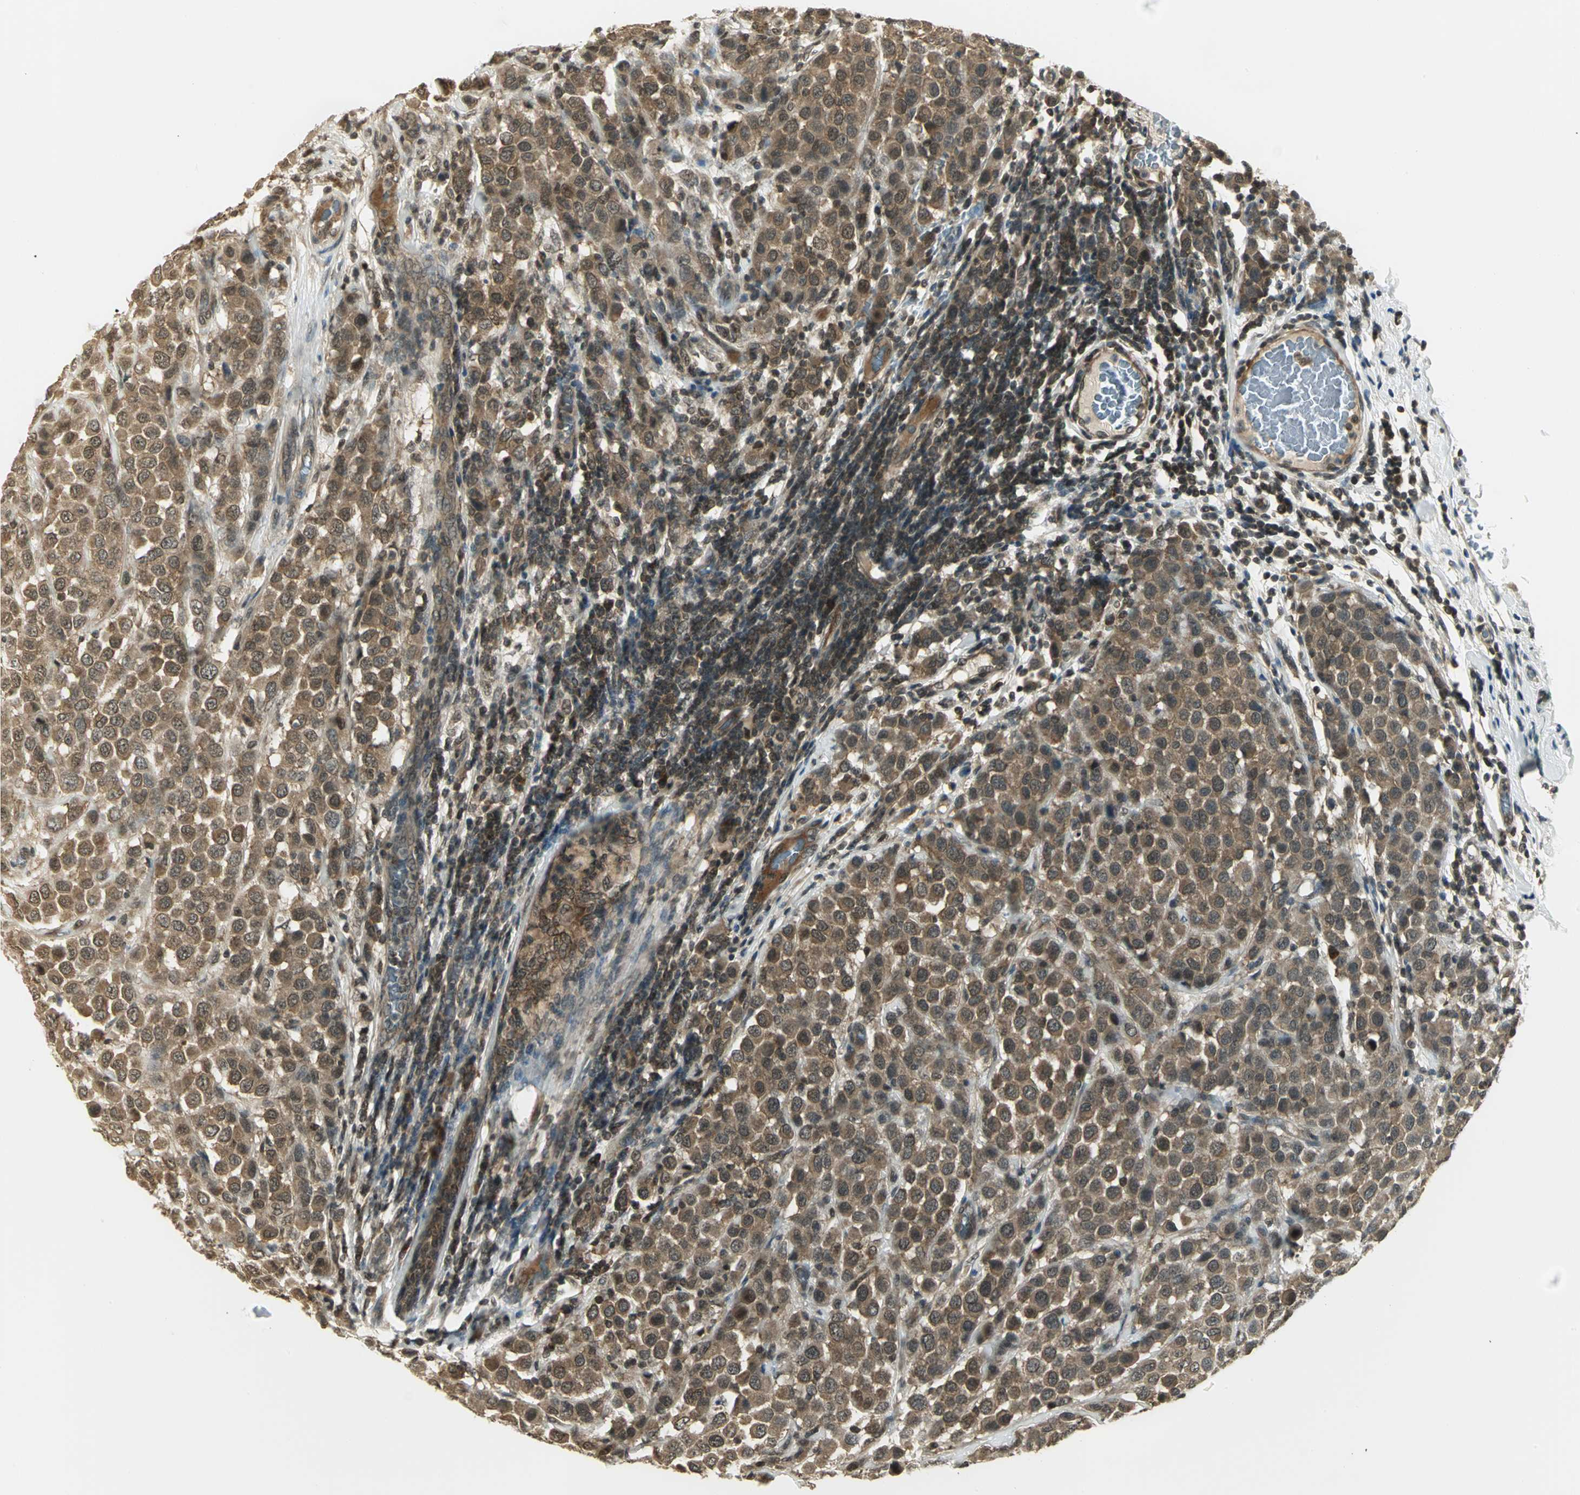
{"staining": {"intensity": "moderate", "quantity": ">75%", "location": "cytoplasmic/membranous"}, "tissue": "breast cancer", "cell_type": "Tumor cells", "image_type": "cancer", "snomed": [{"axis": "morphology", "description": "Duct carcinoma"}, {"axis": "topography", "description": "Breast"}], "caption": "This image exhibits immunohistochemistry staining of human breast infiltrating ductal carcinoma, with medium moderate cytoplasmic/membranous positivity in about >75% of tumor cells.", "gene": "CDC34", "patient": {"sex": "female", "age": 61}}